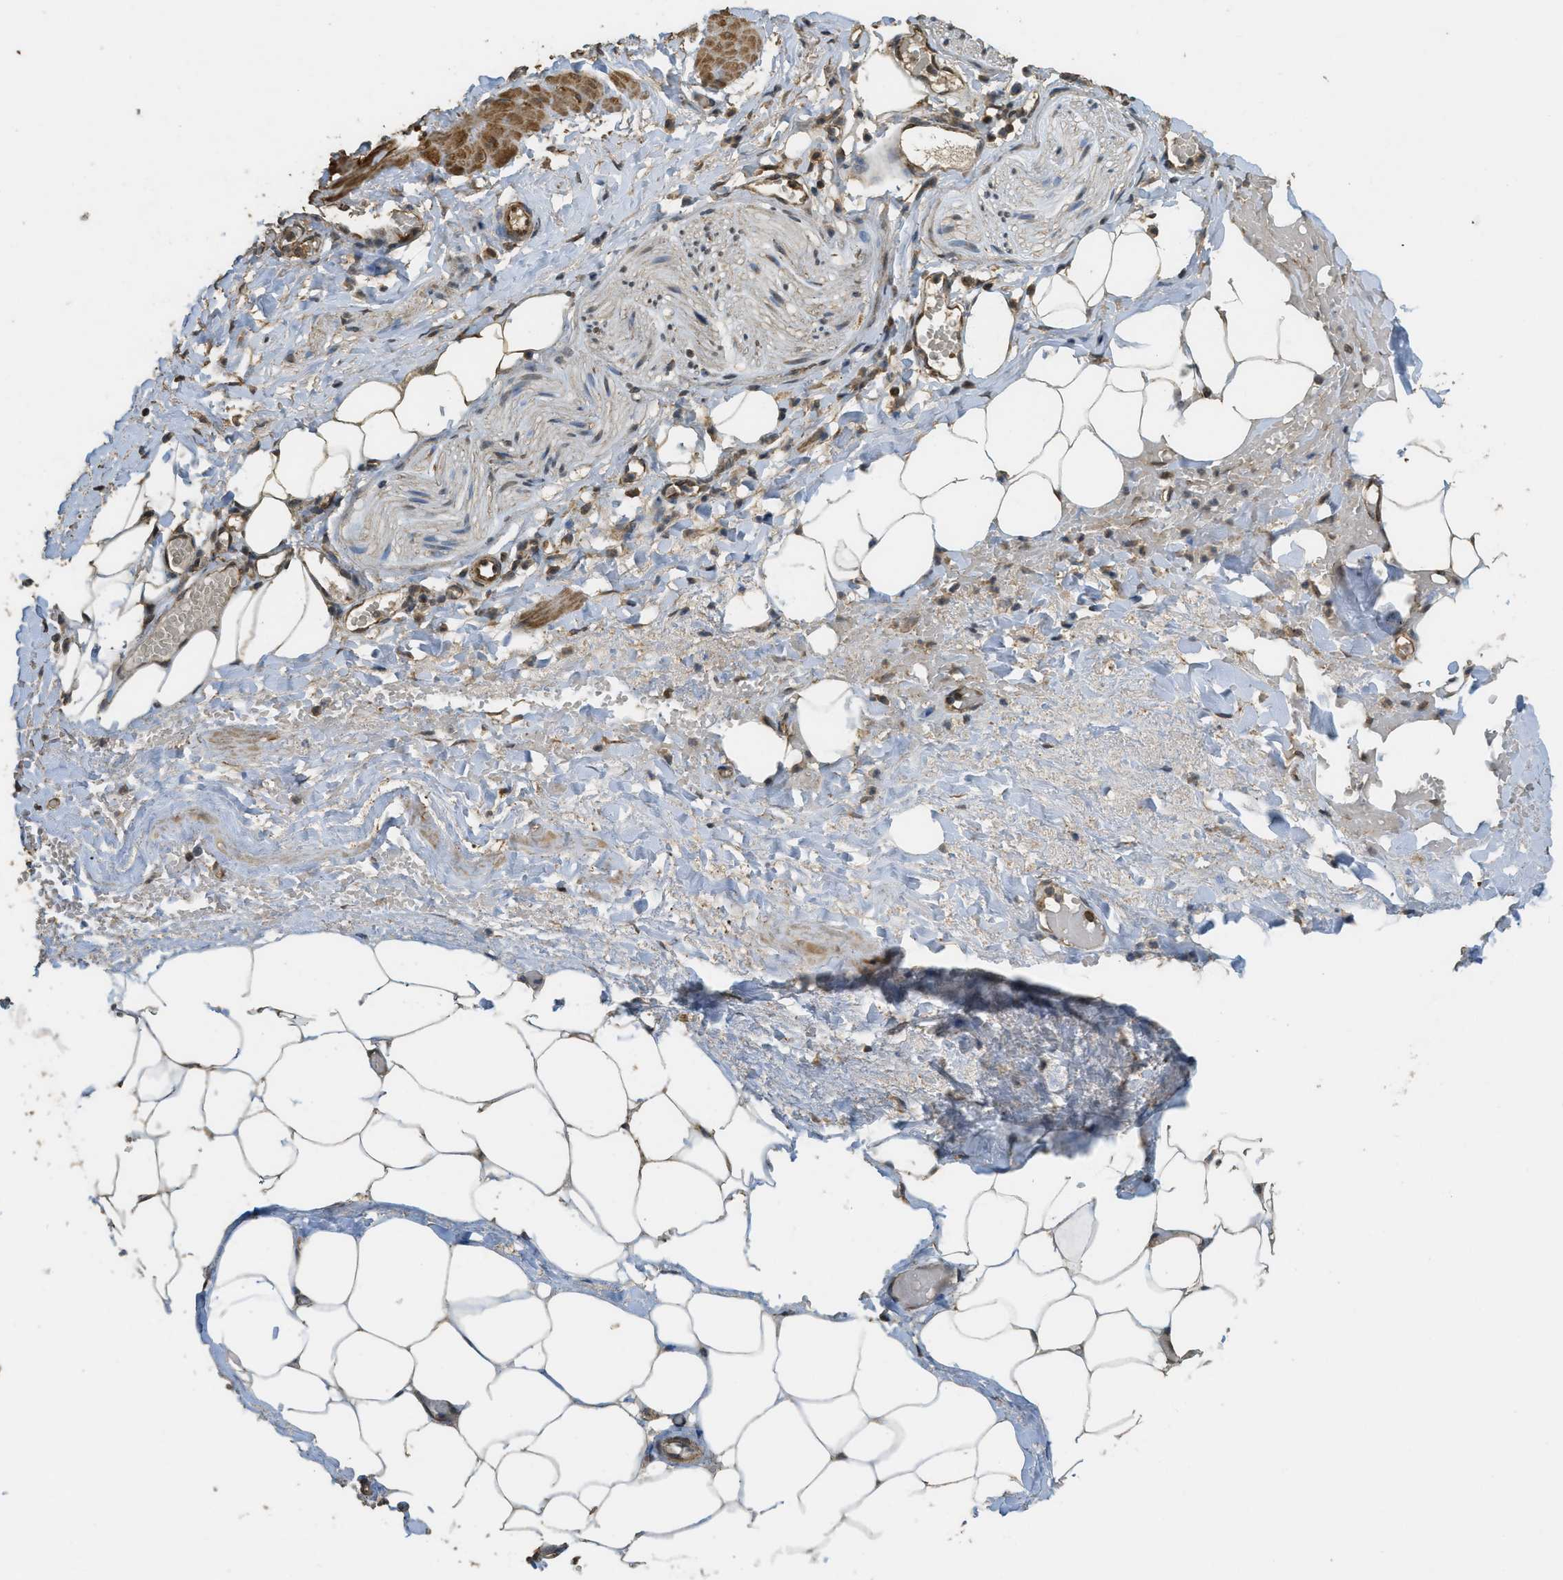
{"staining": {"intensity": "moderate", "quantity": "25%-75%", "location": "cytoplasmic/membranous,nuclear"}, "tissue": "adipose tissue", "cell_type": "Adipocytes", "image_type": "normal", "snomed": [{"axis": "morphology", "description": "Normal tissue, NOS"}, {"axis": "topography", "description": "Soft tissue"}, {"axis": "topography", "description": "Vascular tissue"}], "caption": "Immunohistochemistry (IHC) (DAB) staining of normal adipose tissue displays moderate cytoplasmic/membranous,nuclear protein expression in approximately 25%-75% of adipocytes. (IHC, brightfield microscopy, high magnification).", "gene": "CTPS1", "patient": {"sex": "female", "age": 35}}